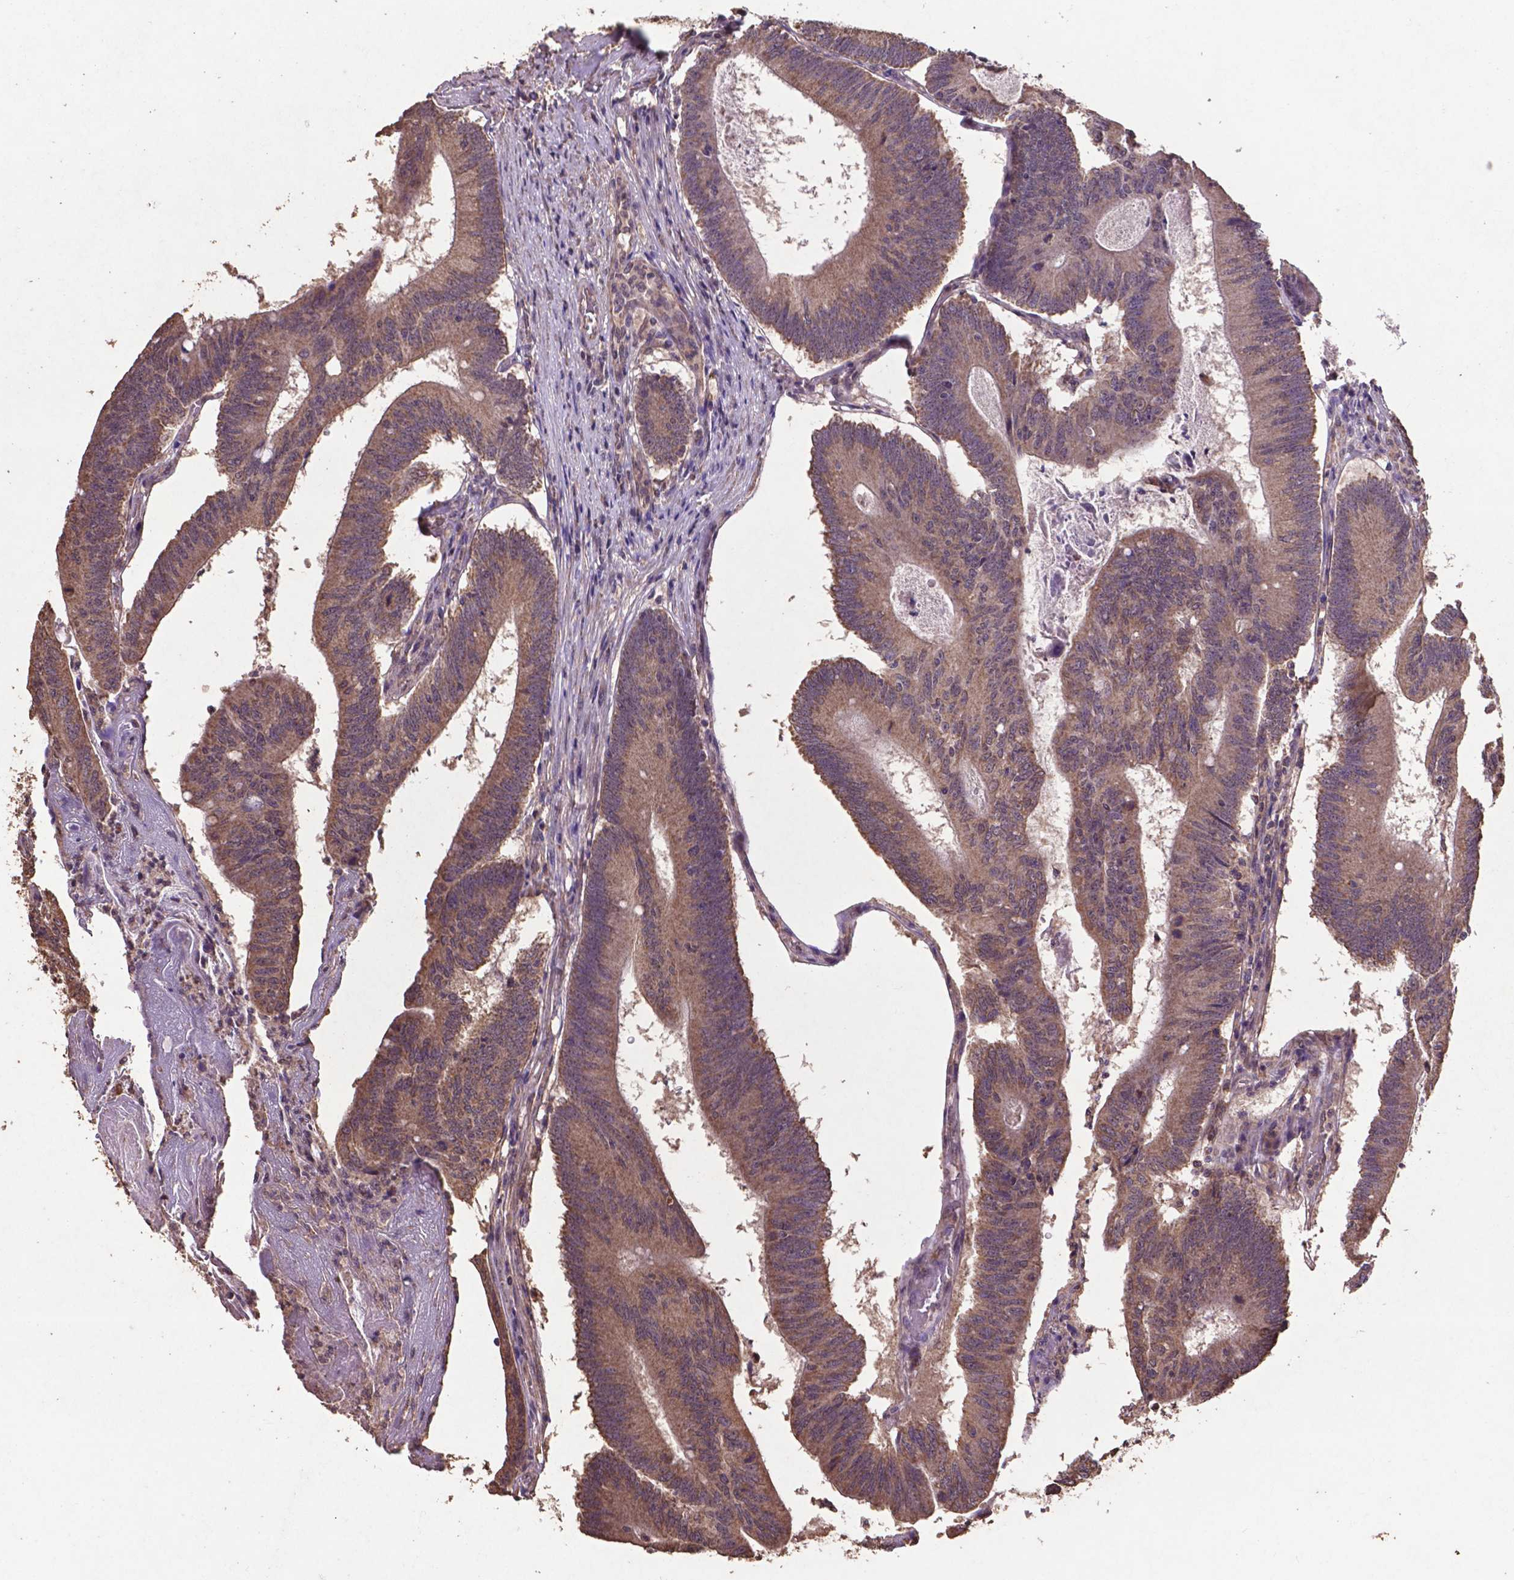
{"staining": {"intensity": "moderate", "quantity": ">75%", "location": "cytoplasmic/membranous"}, "tissue": "colorectal cancer", "cell_type": "Tumor cells", "image_type": "cancer", "snomed": [{"axis": "morphology", "description": "Adenocarcinoma, NOS"}, {"axis": "topography", "description": "Colon"}], "caption": "Colorectal cancer (adenocarcinoma) stained for a protein (brown) shows moderate cytoplasmic/membranous positive expression in approximately >75% of tumor cells.", "gene": "DCAF1", "patient": {"sex": "female", "age": 70}}